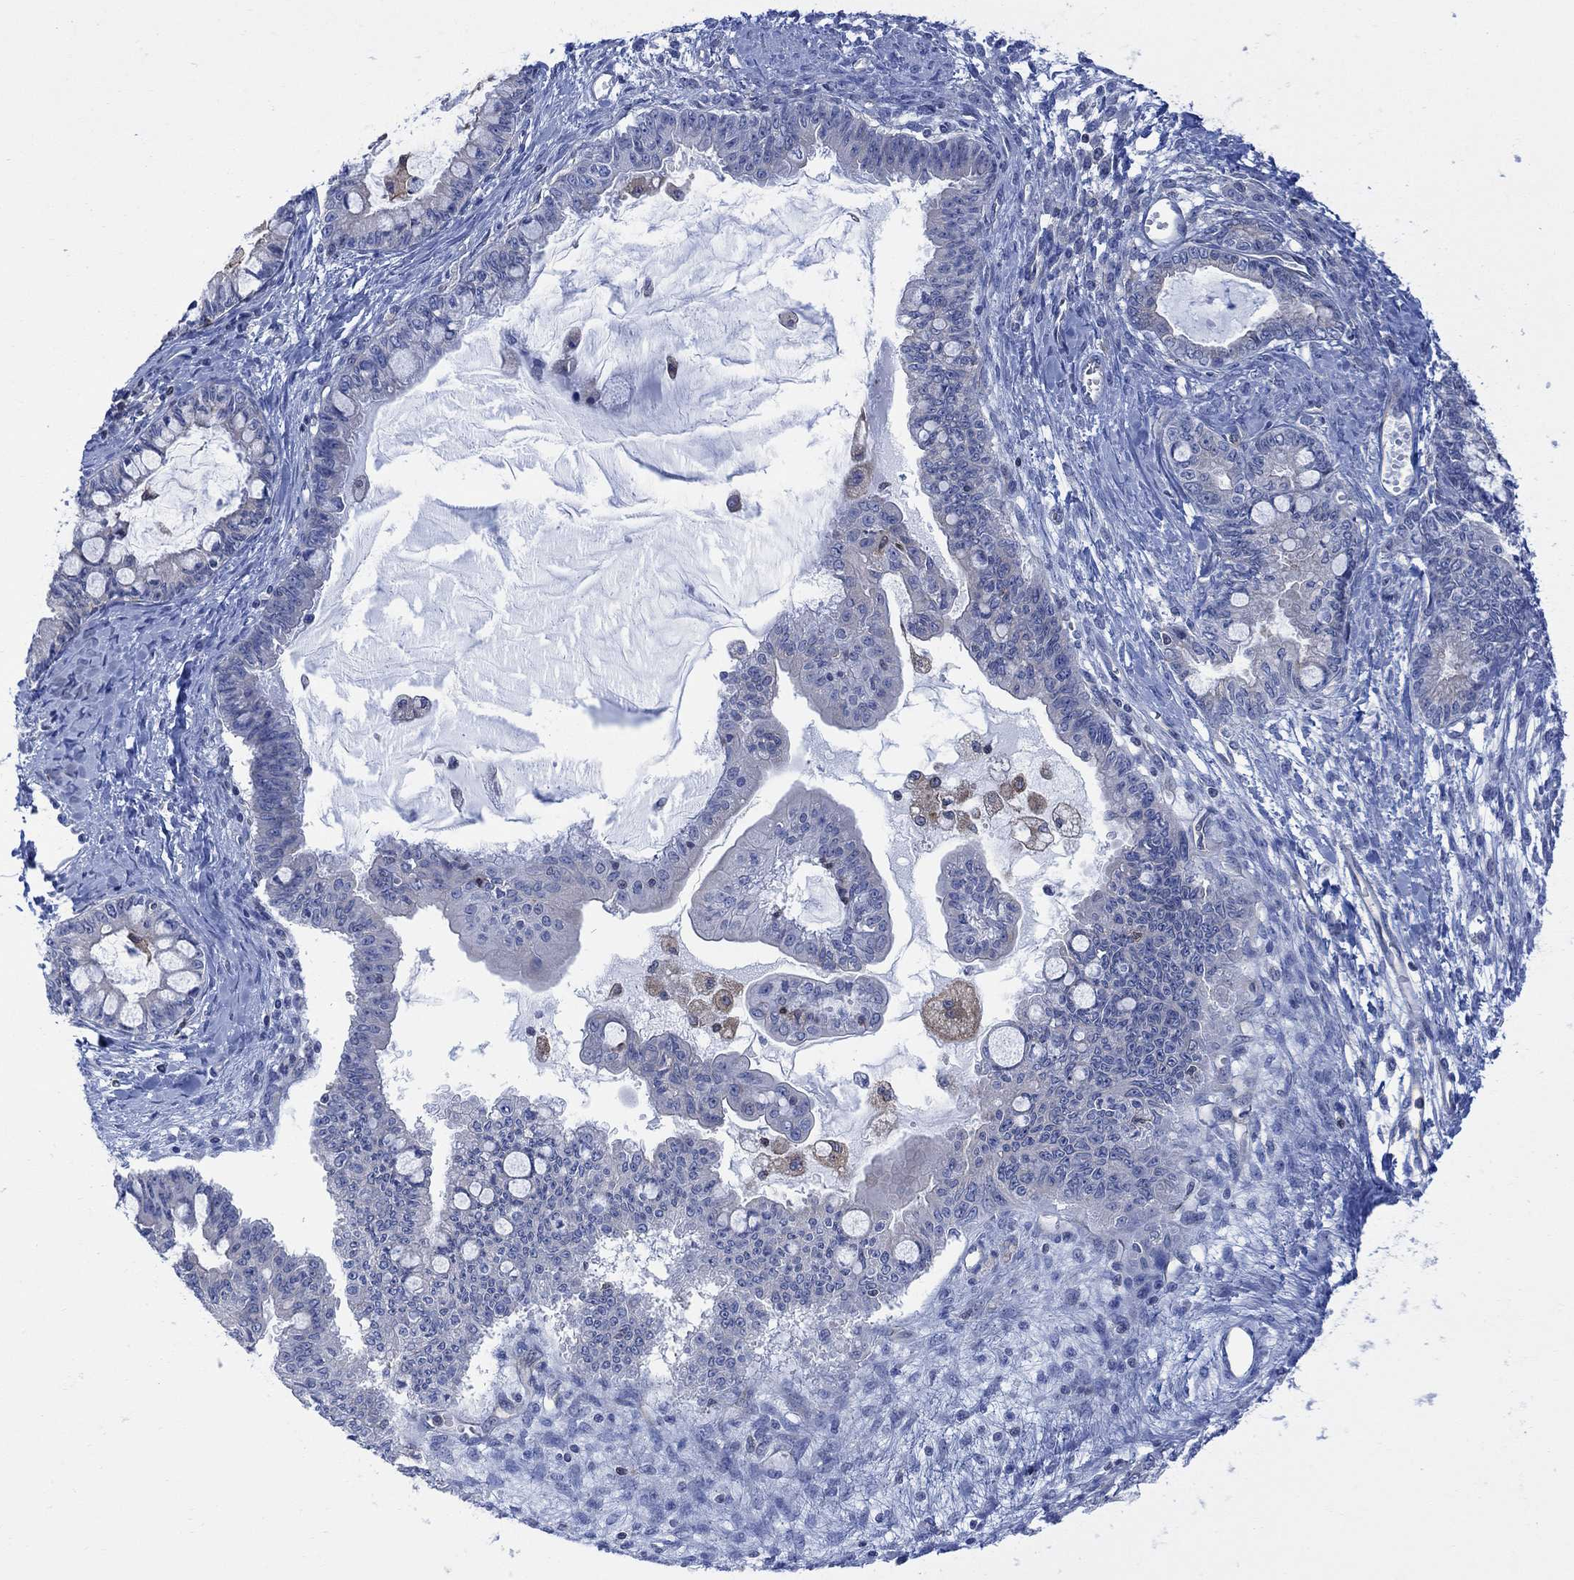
{"staining": {"intensity": "negative", "quantity": "none", "location": "none"}, "tissue": "ovarian cancer", "cell_type": "Tumor cells", "image_type": "cancer", "snomed": [{"axis": "morphology", "description": "Cystadenocarcinoma, mucinous, NOS"}, {"axis": "topography", "description": "Ovary"}], "caption": "Immunohistochemical staining of mucinous cystadenocarcinoma (ovarian) demonstrates no significant expression in tumor cells. (DAB (3,3'-diaminobenzidine) IHC, high magnification).", "gene": "GBP5", "patient": {"sex": "female", "age": 63}}